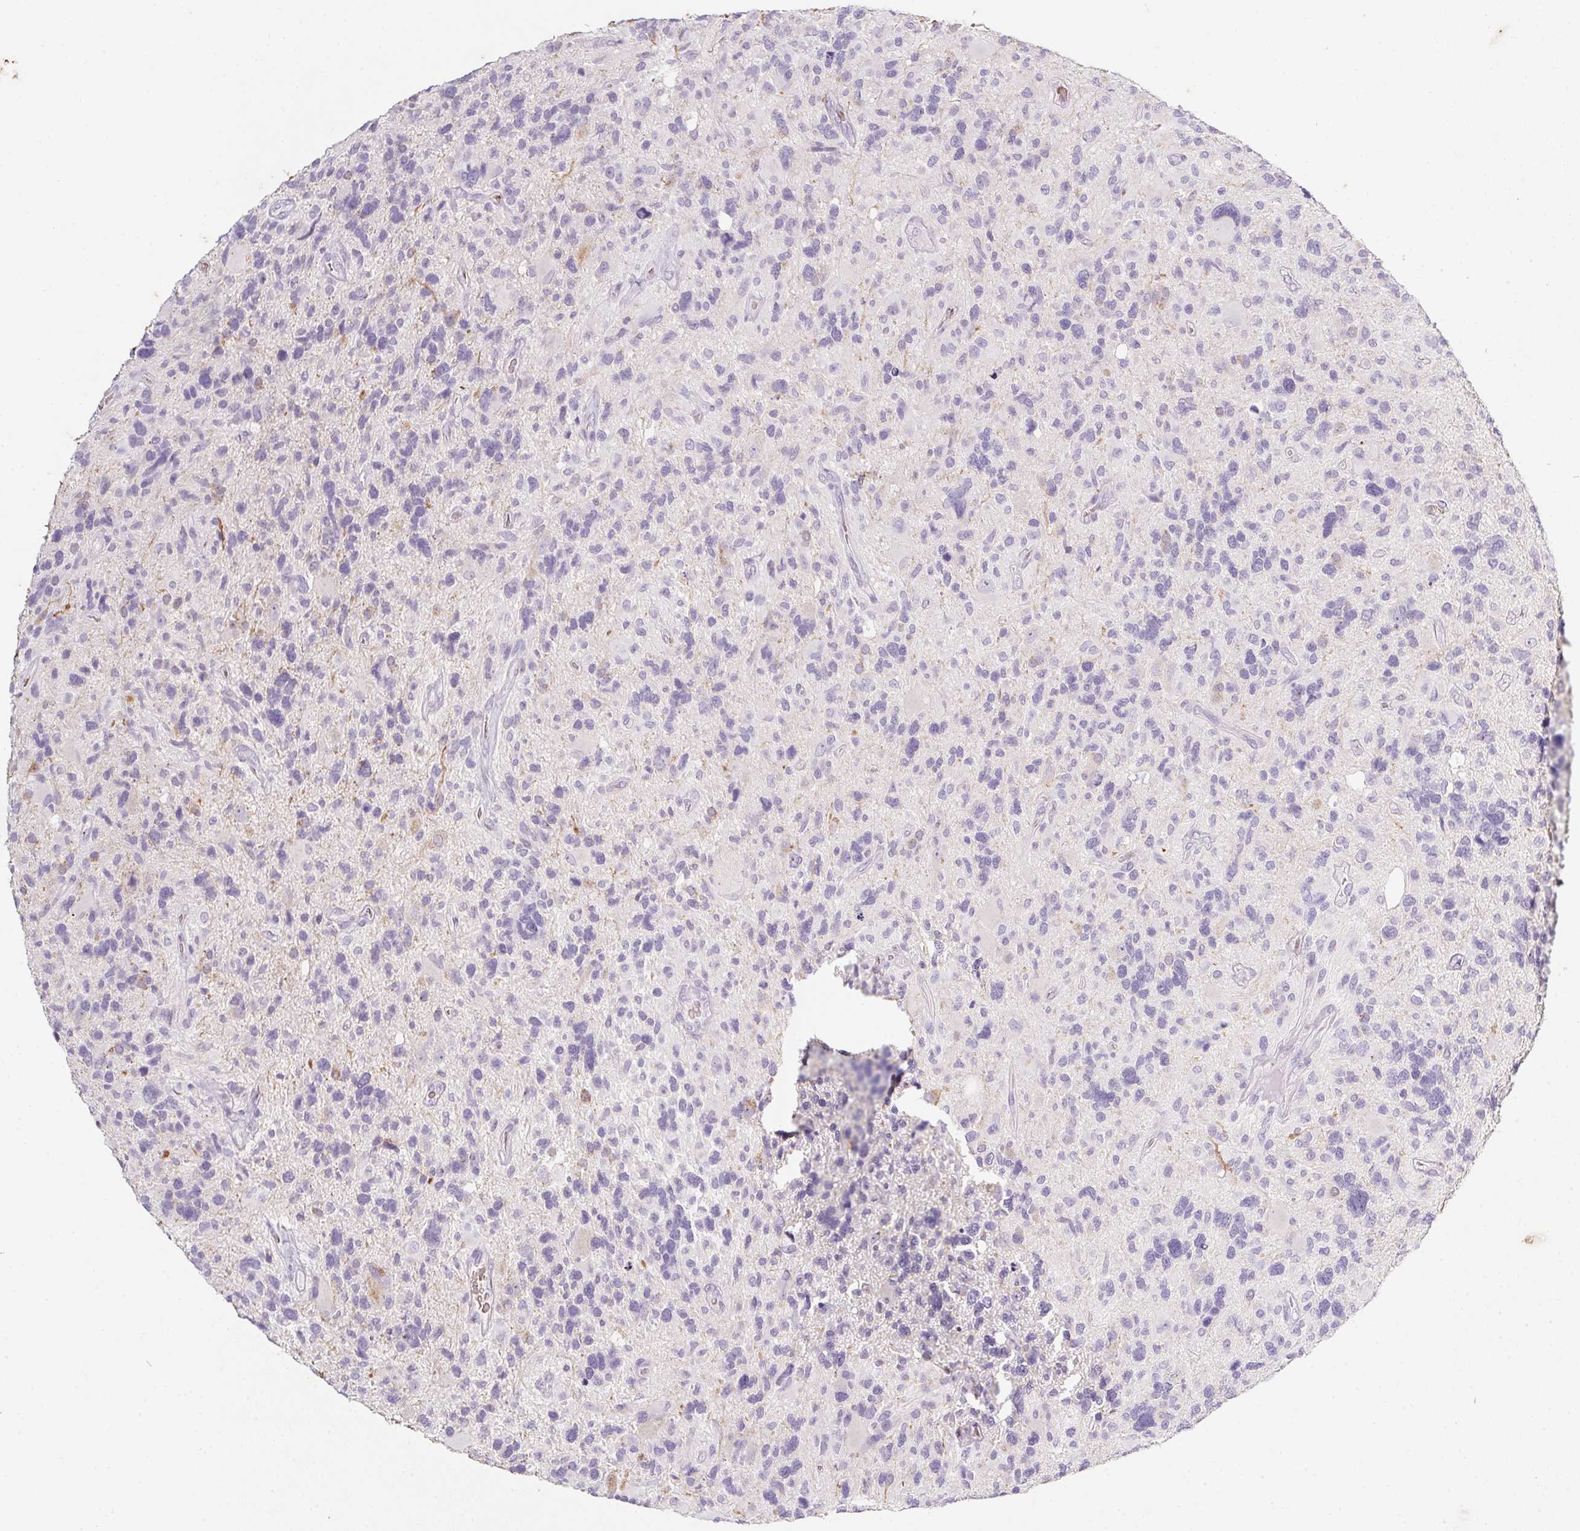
{"staining": {"intensity": "negative", "quantity": "none", "location": "none"}, "tissue": "glioma", "cell_type": "Tumor cells", "image_type": "cancer", "snomed": [{"axis": "morphology", "description": "Glioma, malignant, High grade"}, {"axis": "topography", "description": "Brain"}], "caption": "Tumor cells show no significant protein expression in high-grade glioma (malignant).", "gene": "DCD", "patient": {"sex": "male", "age": 49}}